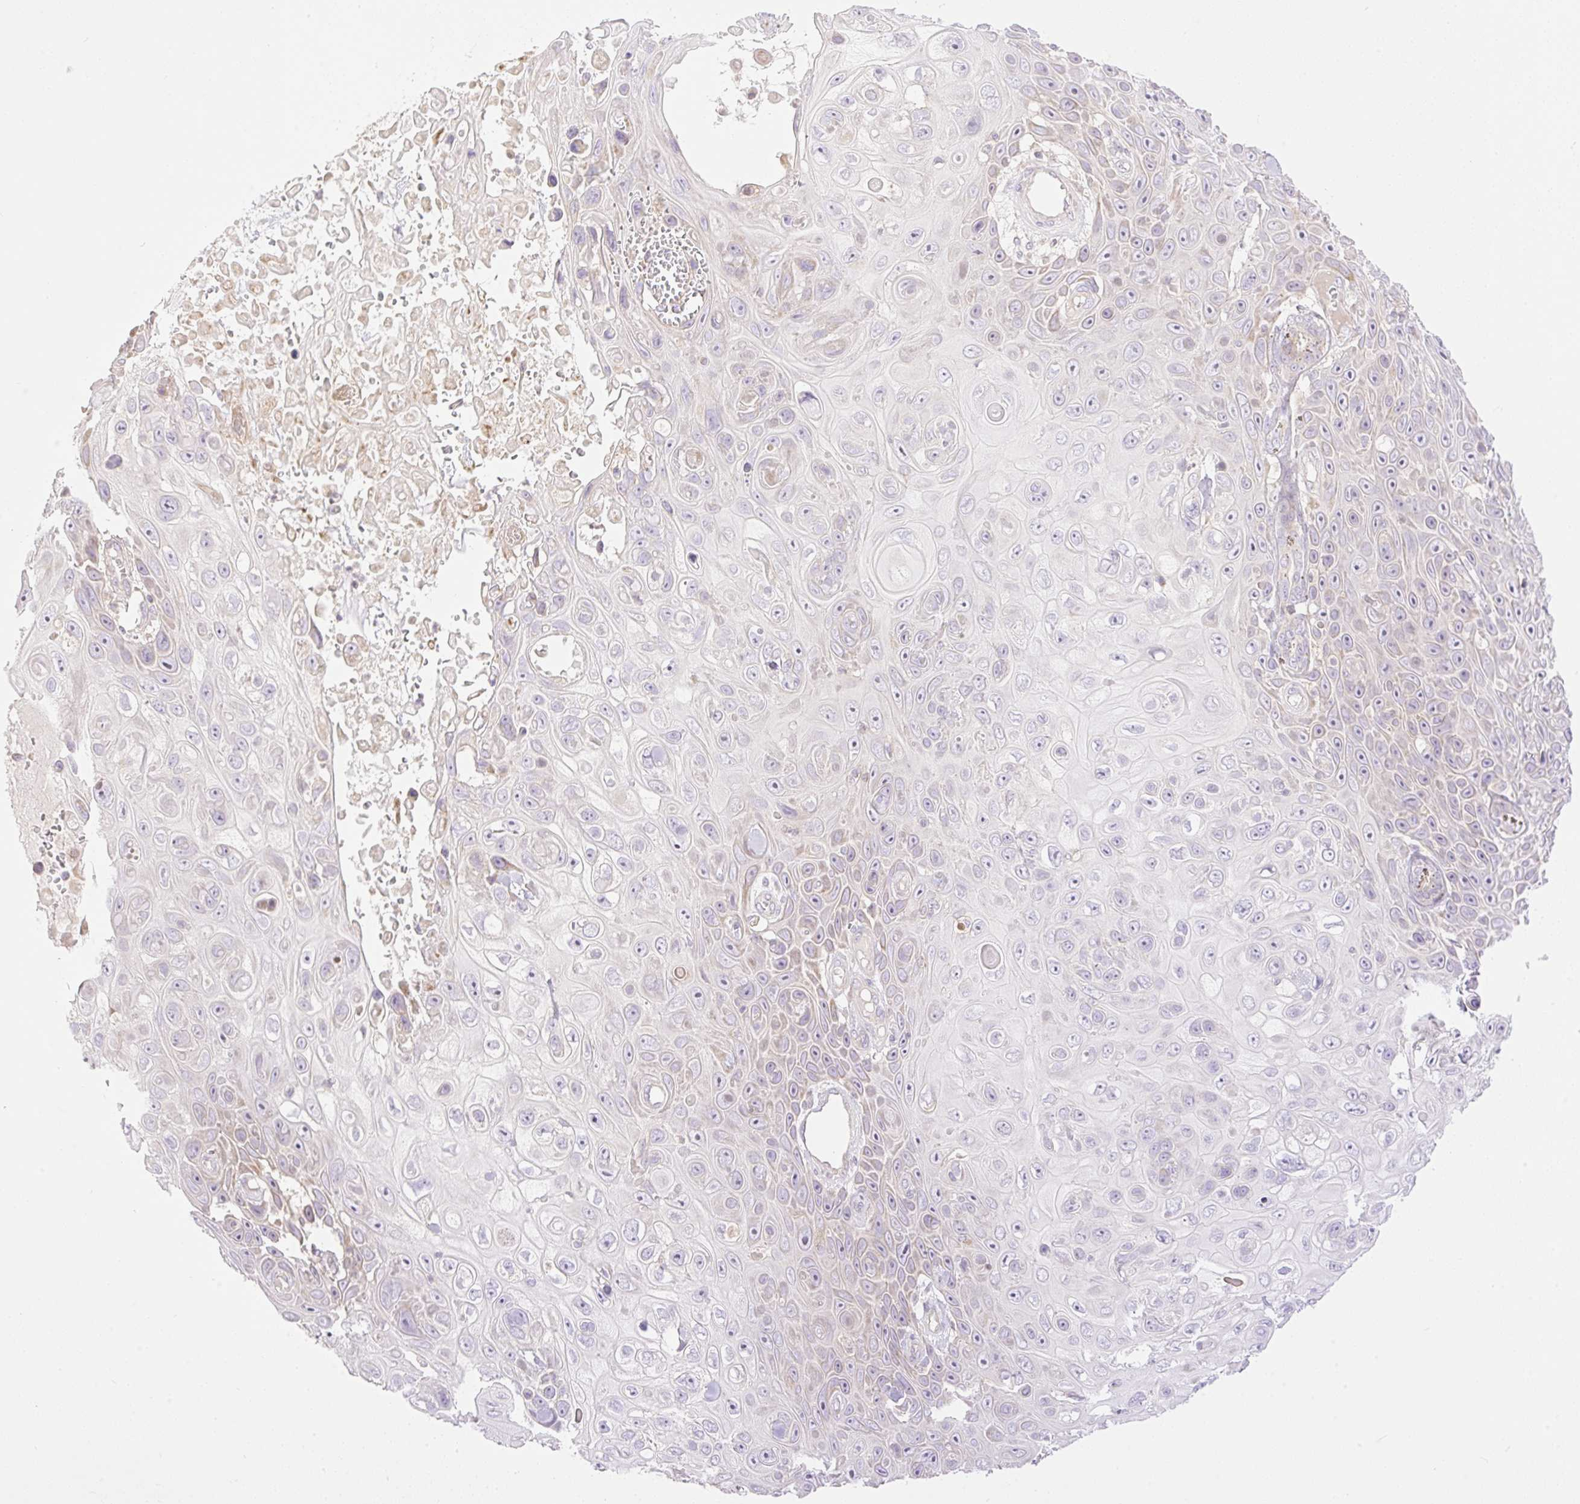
{"staining": {"intensity": "negative", "quantity": "none", "location": "none"}, "tissue": "skin cancer", "cell_type": "Tumor cells", "image_type": "cancer", "snomed": [{"axis": "morphology", "description": "Squamous cell carcinoma, NOS"}, {"axis": "topography", "description": "Skin"}], "caption": "Immunohistochemistry (IHC) micrograph of human skin squamous cell carcinoma stained for a protein (brown), which exhibits no expression in tumor cells.", "gene": "VPS25", "patient": {"sex": "male", "age": 82}}